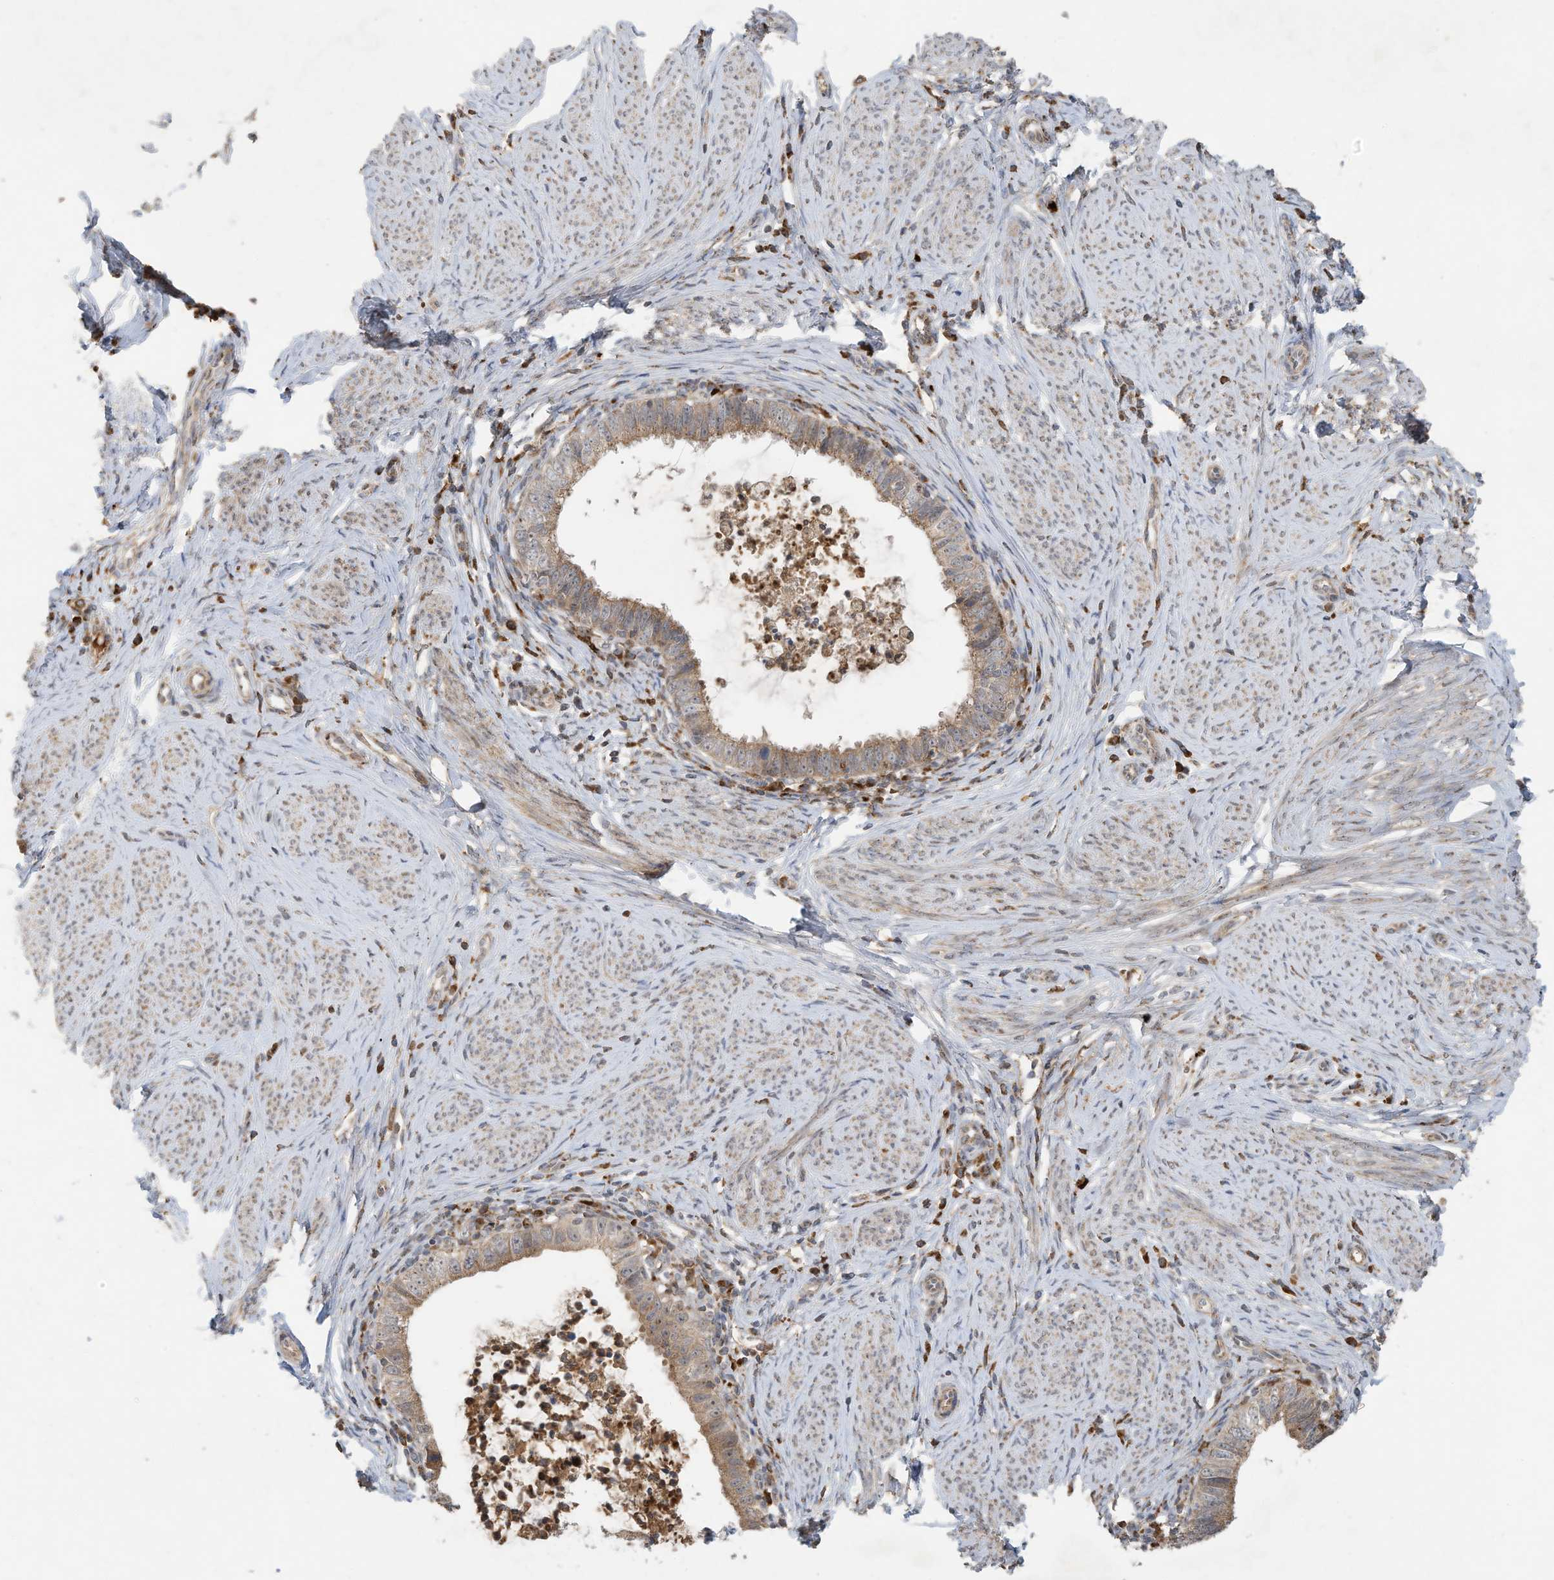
{"staining": {"intensity": "moderate", "quantity": ">75%", "location": "cytoplasmic/membranous"}, "tissue": "cervical cancer", "cell_type": "Tumor cells", "image_type": "cancer", "snomed": [{"axis": "morphology", "description": "Adenocarcinoma, NOS"}, {"axis": "topography", "description": "Cervix"}], "caption": "Protein staining by IHC shows moderate cytoplasmic/membranous positivity in about >75% of tumor cells in cervical cancer.", "gene": "C2orf74", "patient": {"sex": "female", "age": 36}}